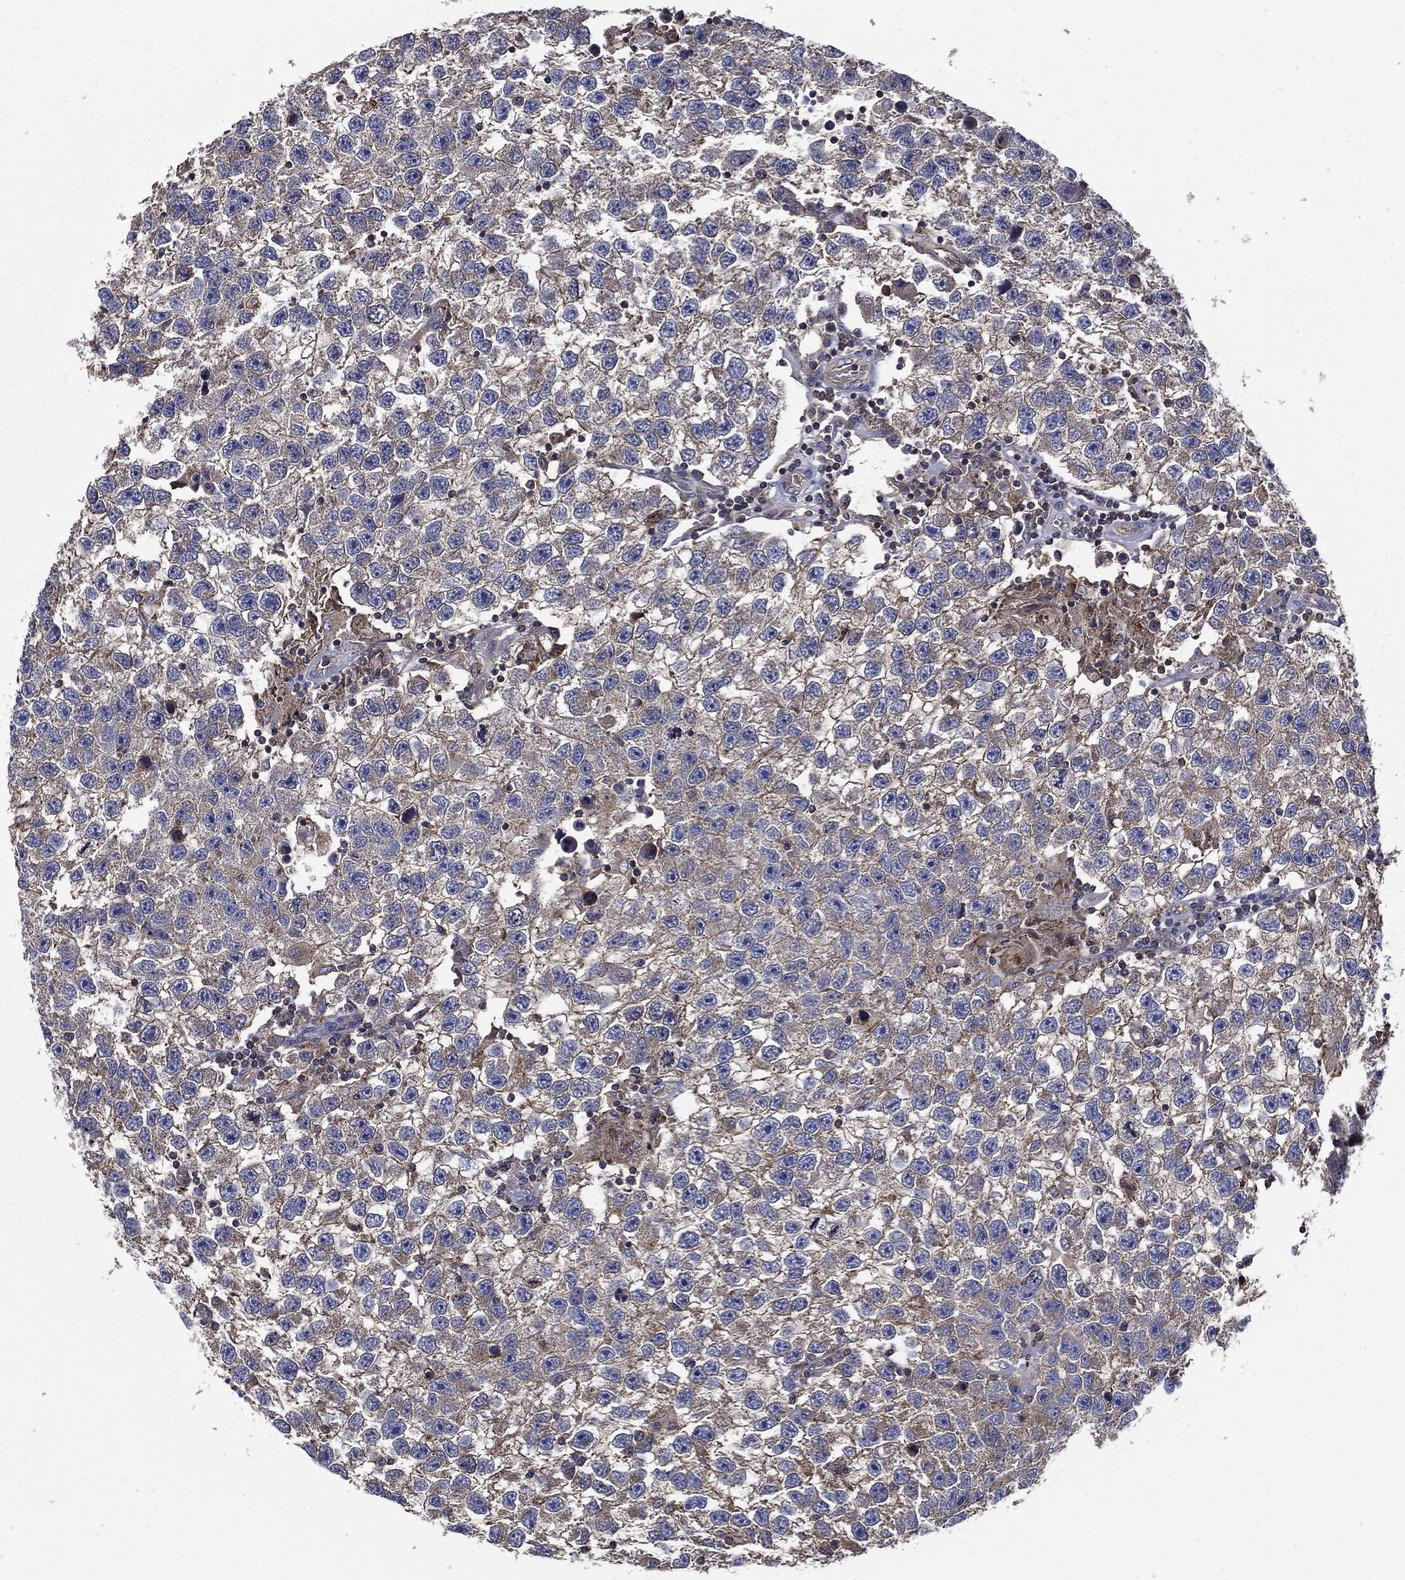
{"staining": {"intensity": "negative", "quantity": "none", "location": "none"}, "tissue": "testis cancer", "cell_type": "Tumor cells", "image_type": "cancer", "snomed": [{"axis": "morphology", "description": "Seminoma, NOS"}, {"axis": "topography", "description": "Testis"}], "caption": "Human testis cancer (seminoma) stained for a protein using immunohistochemistry (IHC) shows no staining in tumor cells.", "gene": "PDCD6IP", "patient": {"sex": "male", "age": 26}}